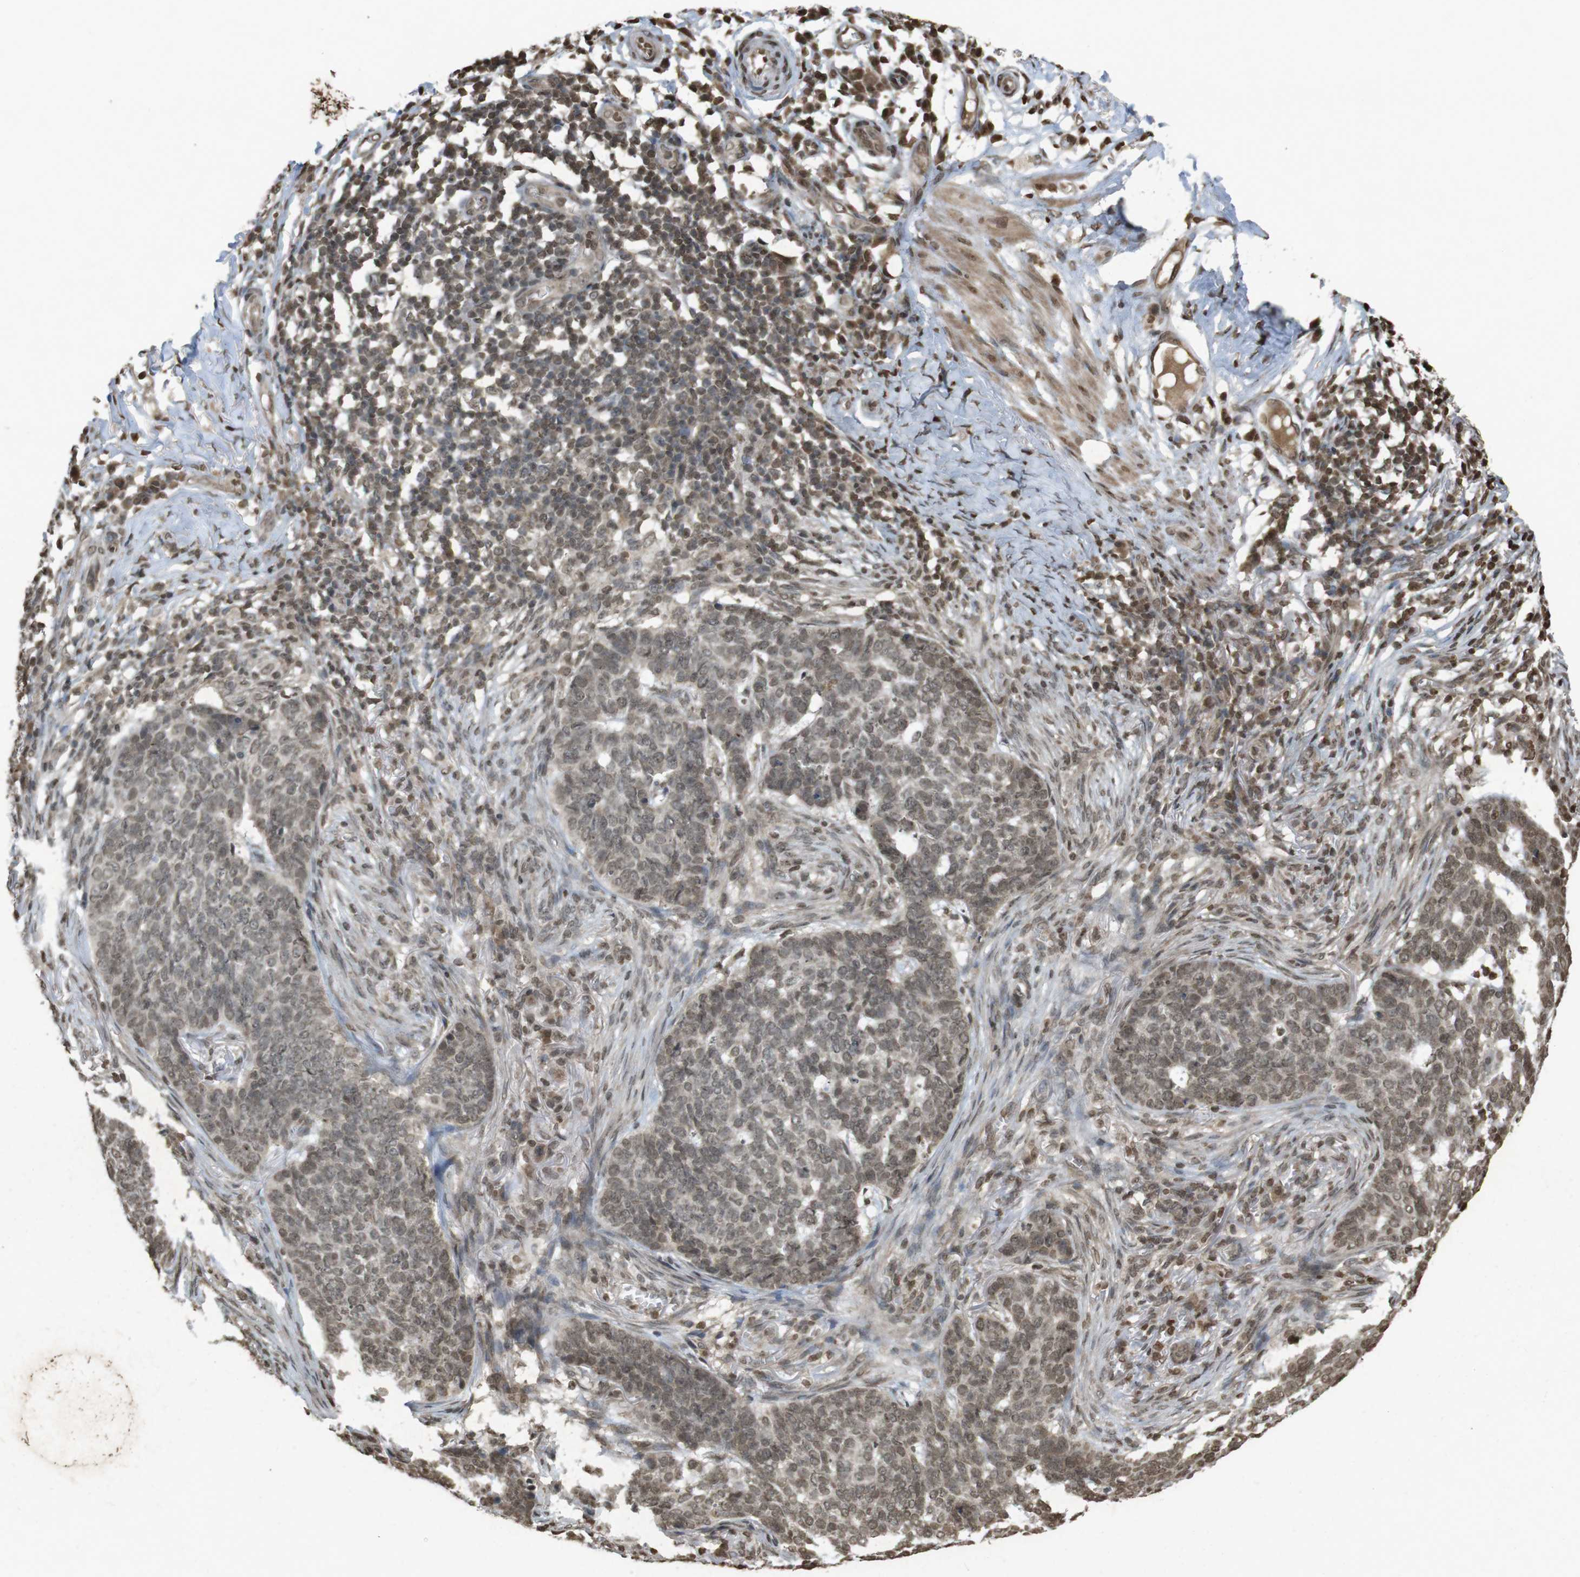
{"staining": {"intensity": "moderate", "quantity": ">75%", "location": "nuclear"}, "tissue": "skin cancer", "cell_type": "Tumor cells", "image_type": "cancer", "snomed": [{"axis": "morphology", "description": "Basal cell carcinoma"}, {"axis": "topography", "description": "Skin"}], "caption": "Skin cancer stained for a protein reveals moderate nuclear positivity in tumor cells.", "gene": "ORC4", "patient": {"sex": "male", "age": 85}}